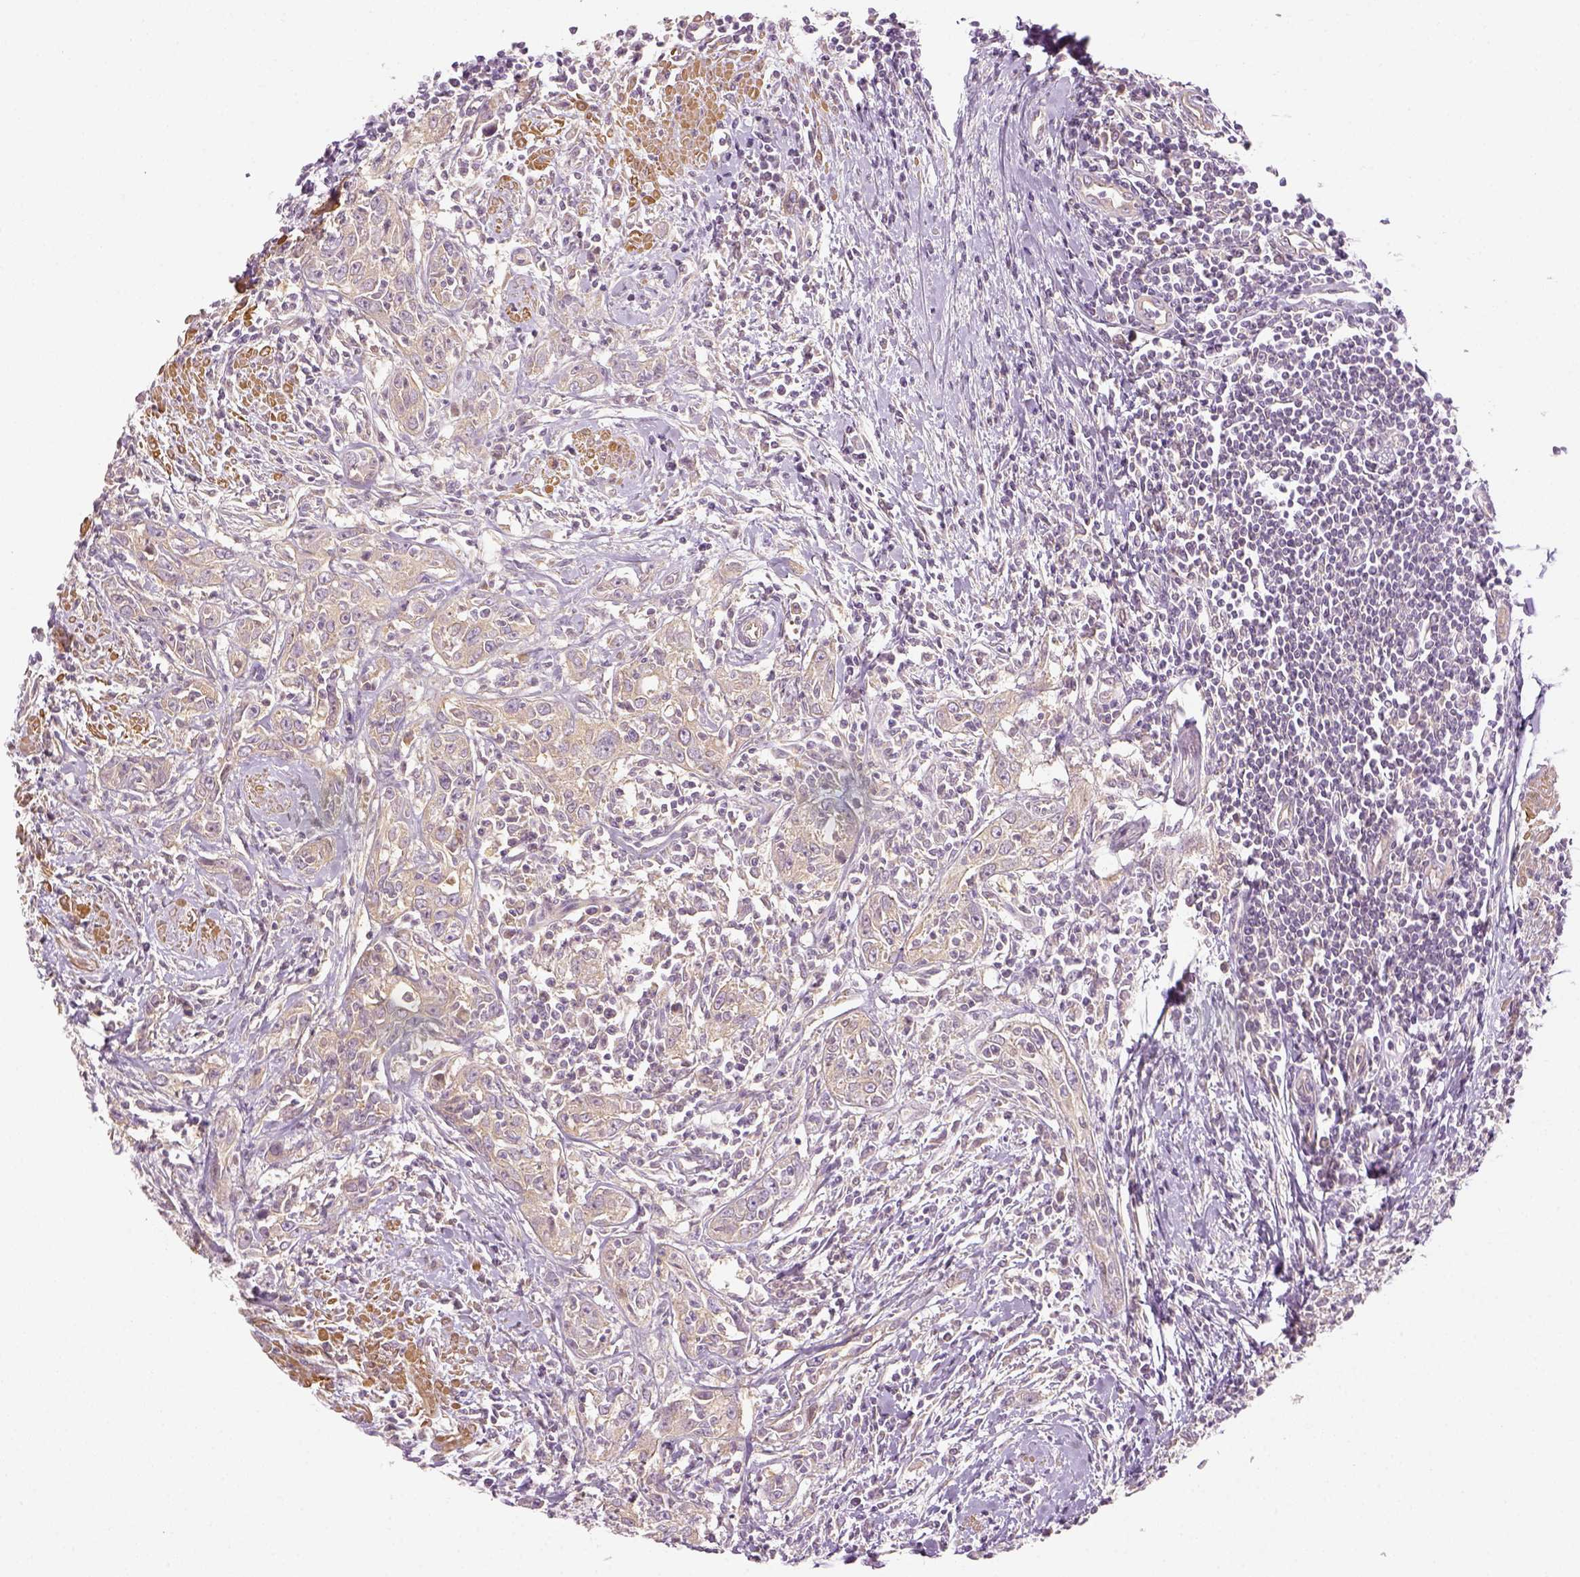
{"staining": {"intensity": "weak", "quantity": ">75%", "location": "cytoplasmic/membranous"}, "tissue": "urothelial cancer", "cell_type": "Tumor cells", "image_type": "cancer", "snomed": [{"axis": "morphology", "description": "Urothelial carcinoma, High grade"}, {"axis": "topography", "description": "Urinary bladder"}], "caption": "Immunohistochemical staining of human high-grade urothelial carcinoma reveals low levels of weak cytoplasmic/membranous protein positivity in about >75% of tumor cells.", "gene": "PAIP1", "patient": {"sex": "male", "age": 83}}